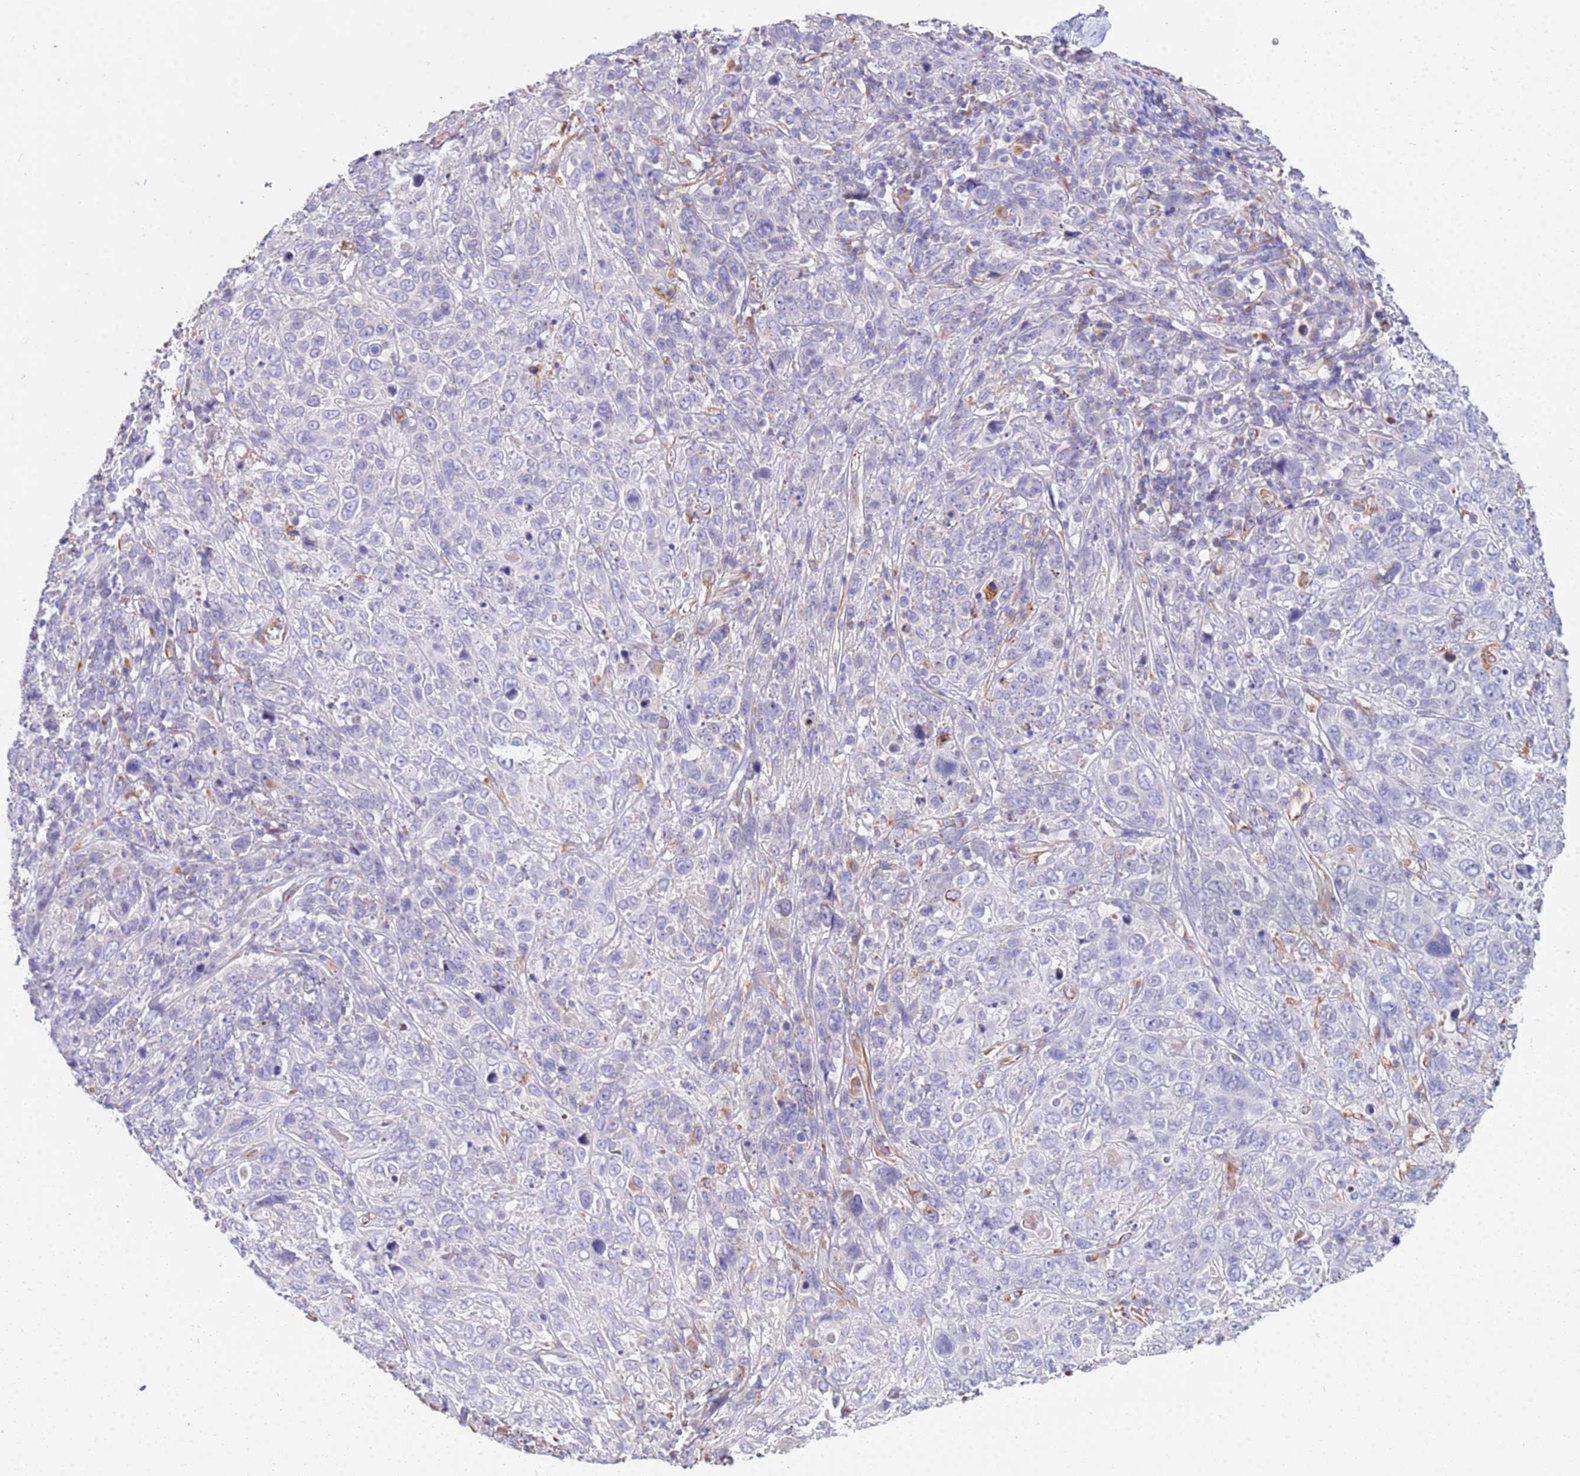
{"staining": {"intensity": "negative", "quantity": "none", "location": "none"}, "tissue": "cervical cancer", "cell_type": "Tumor cells", "image_type": "cancer", "snomed": [{"axis": "morphology", "description": "Squamous cell carcinoma, NOS"}, {"axis": "topography", "description": "Cervix"}], "caption": "High power microscopy image of an immunohistochemistry micrograph of cervical squamous cell carcinoma, revealing no significant positivity in tumor cells. (DAB IHC with hematoxylin counter stain).", "gene": "TCEAL3", "patient": {"sex": "female", "age": 46}}